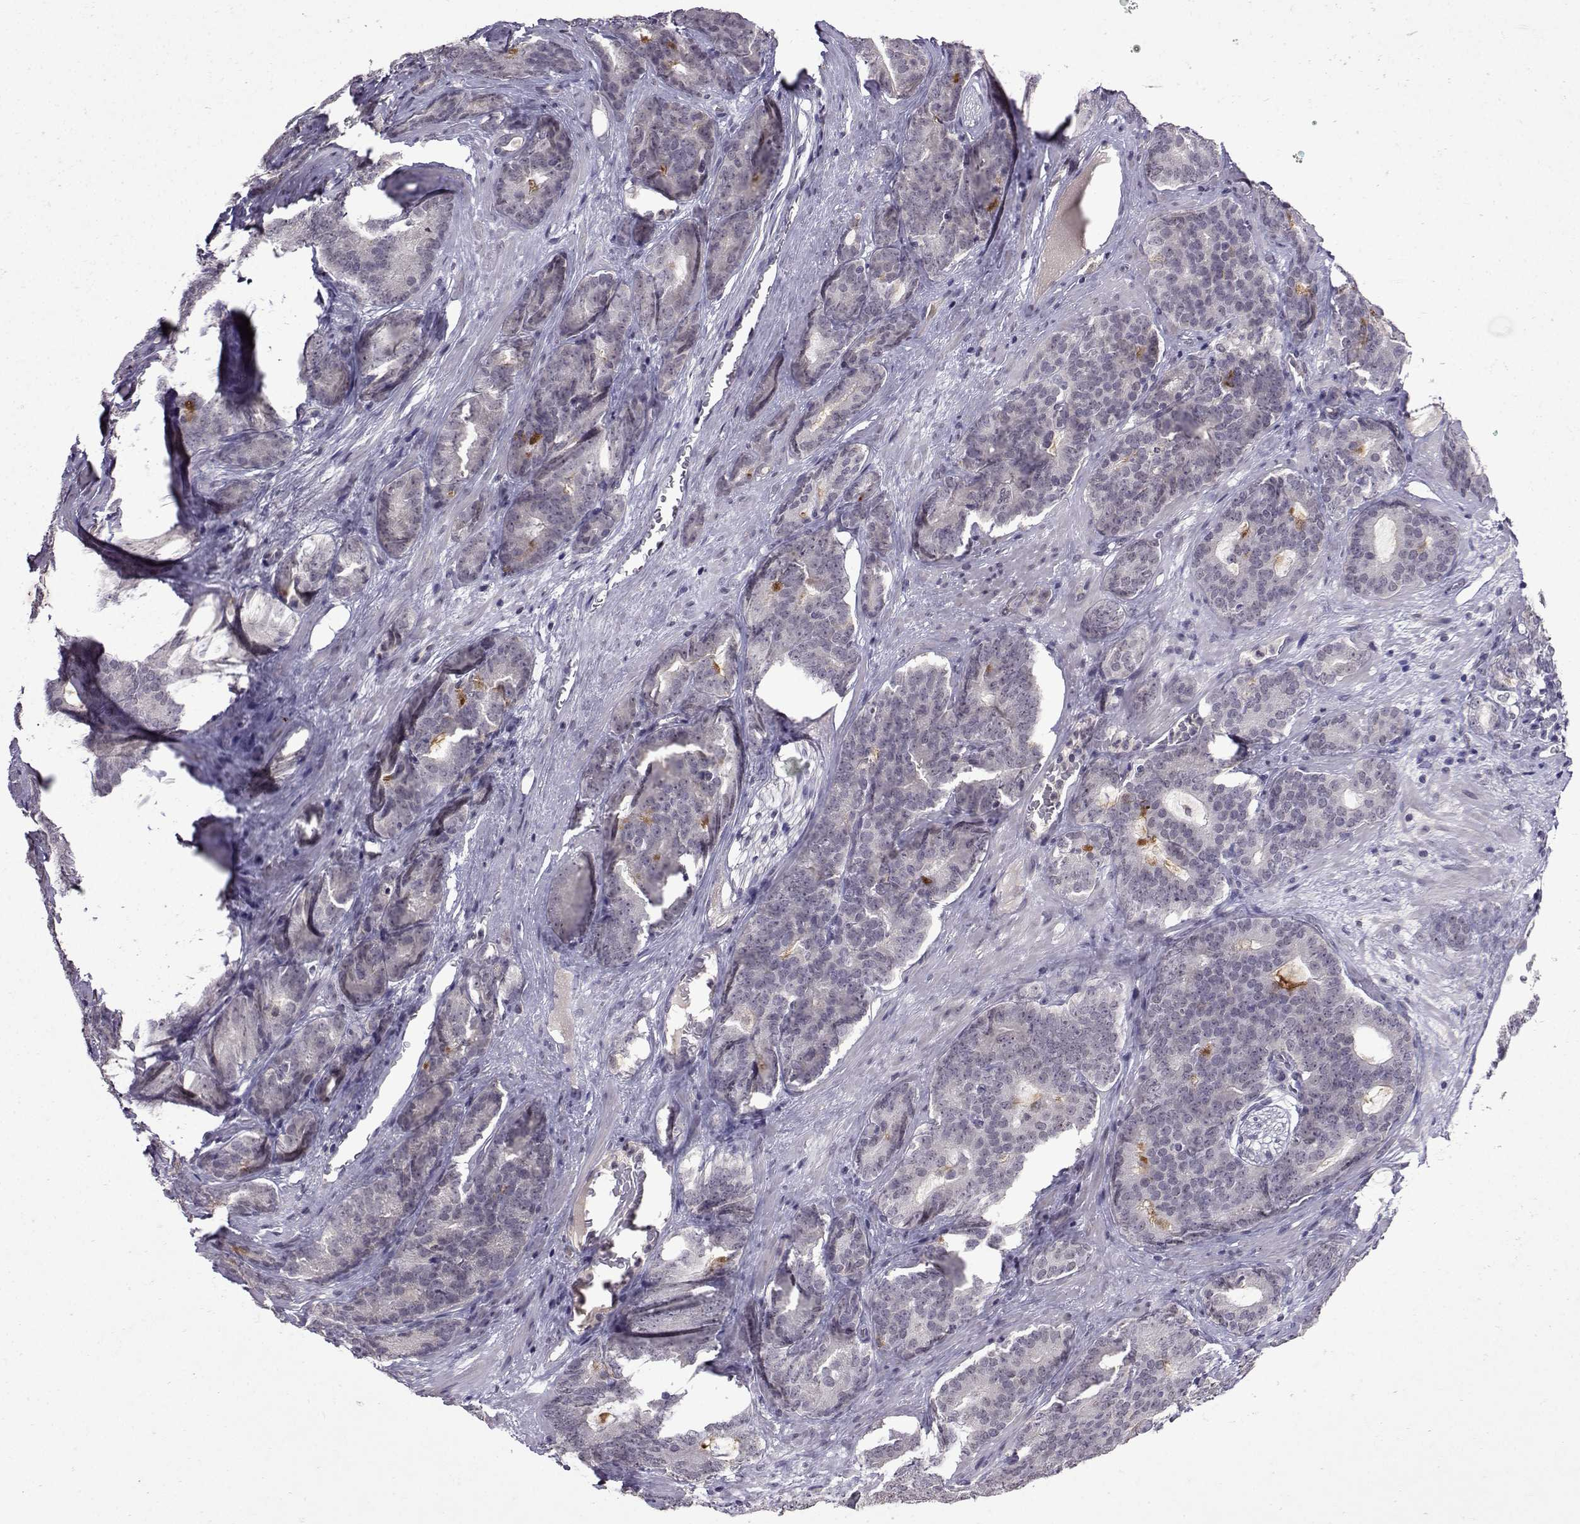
{"staining": {"intensity": "negative", "quantity": "none", "location": "none"}, "tissue": "prostate cancer", "cell_type": "Tumor cells", "image_type": "cancer", "snomed": [{"axis": "morphology", "description": "Adenocarcinoma, NOS"}, {"axis": "topography", "description": "Prostate"}], "caption": "This is an immunohistochemistry photomicrograph of human prostate adenocarcinoma. There is no expression in tumor cells.", "gene": "CCL28", "patient": {"sex": "male", "age": 71}}